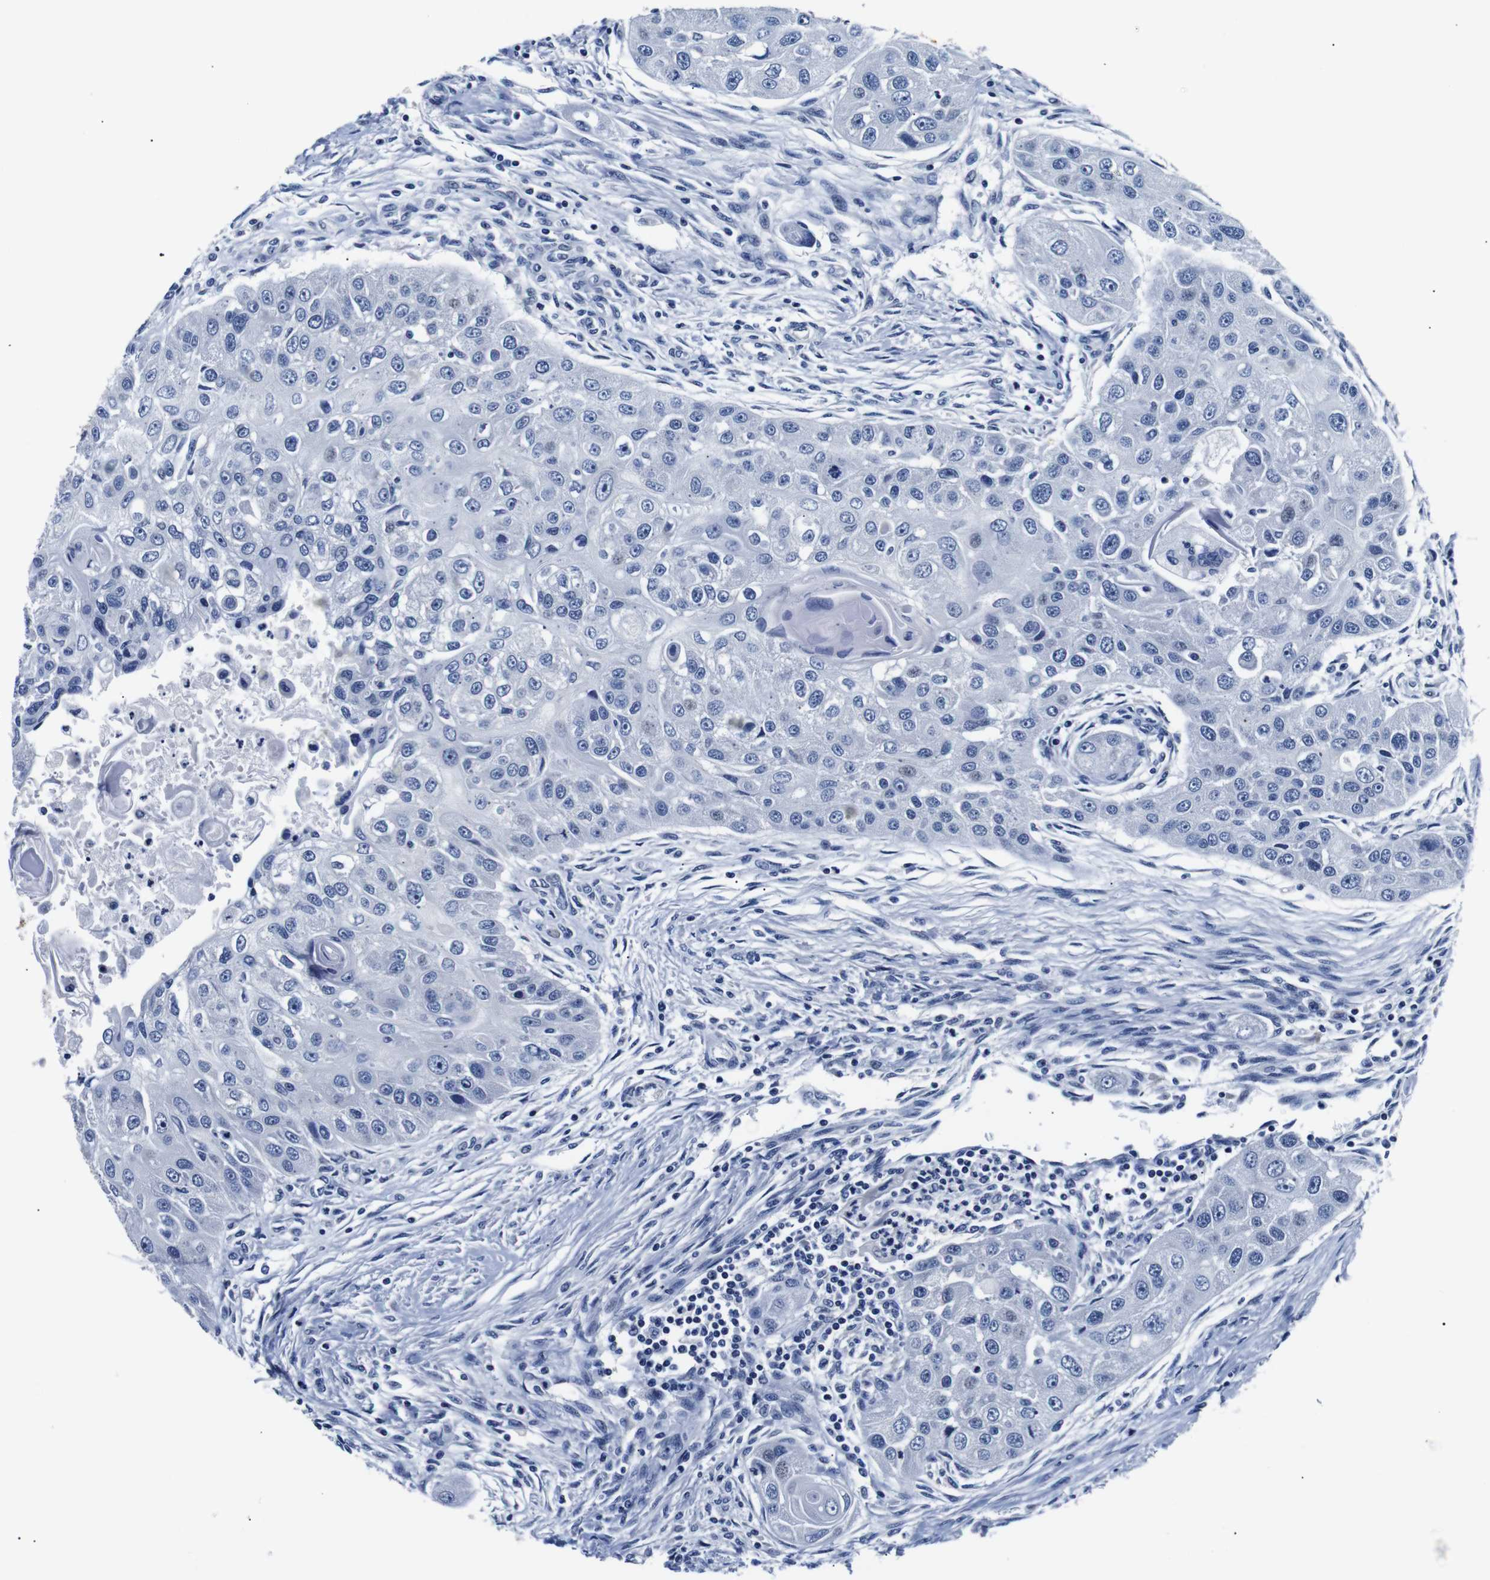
{"staining": {"intensity": "negative", "quantity": "none", "location": "none"}, "tissue": "head and neck cancer", "cell_type": "Tumor cells", "image_type": "cancer", "snomed": [{"axis": "morphology", "description": "Normal tissue, NOS"}, {"axis": "morphology", "description": "Squamous cell carcinoma, NOS"}, {"axis": "topography", "description": "Skeletal muscle"}, {"axis": "topography", "description": "Head-Neck"}], "caption": "Squamous cell carcinoma (head and neck) stained for a protein using immunohistochemistry (IHC) displays no expression tumor cells.", "gene": "GAP43", "patient": {"sex": "male", "age": 51}}